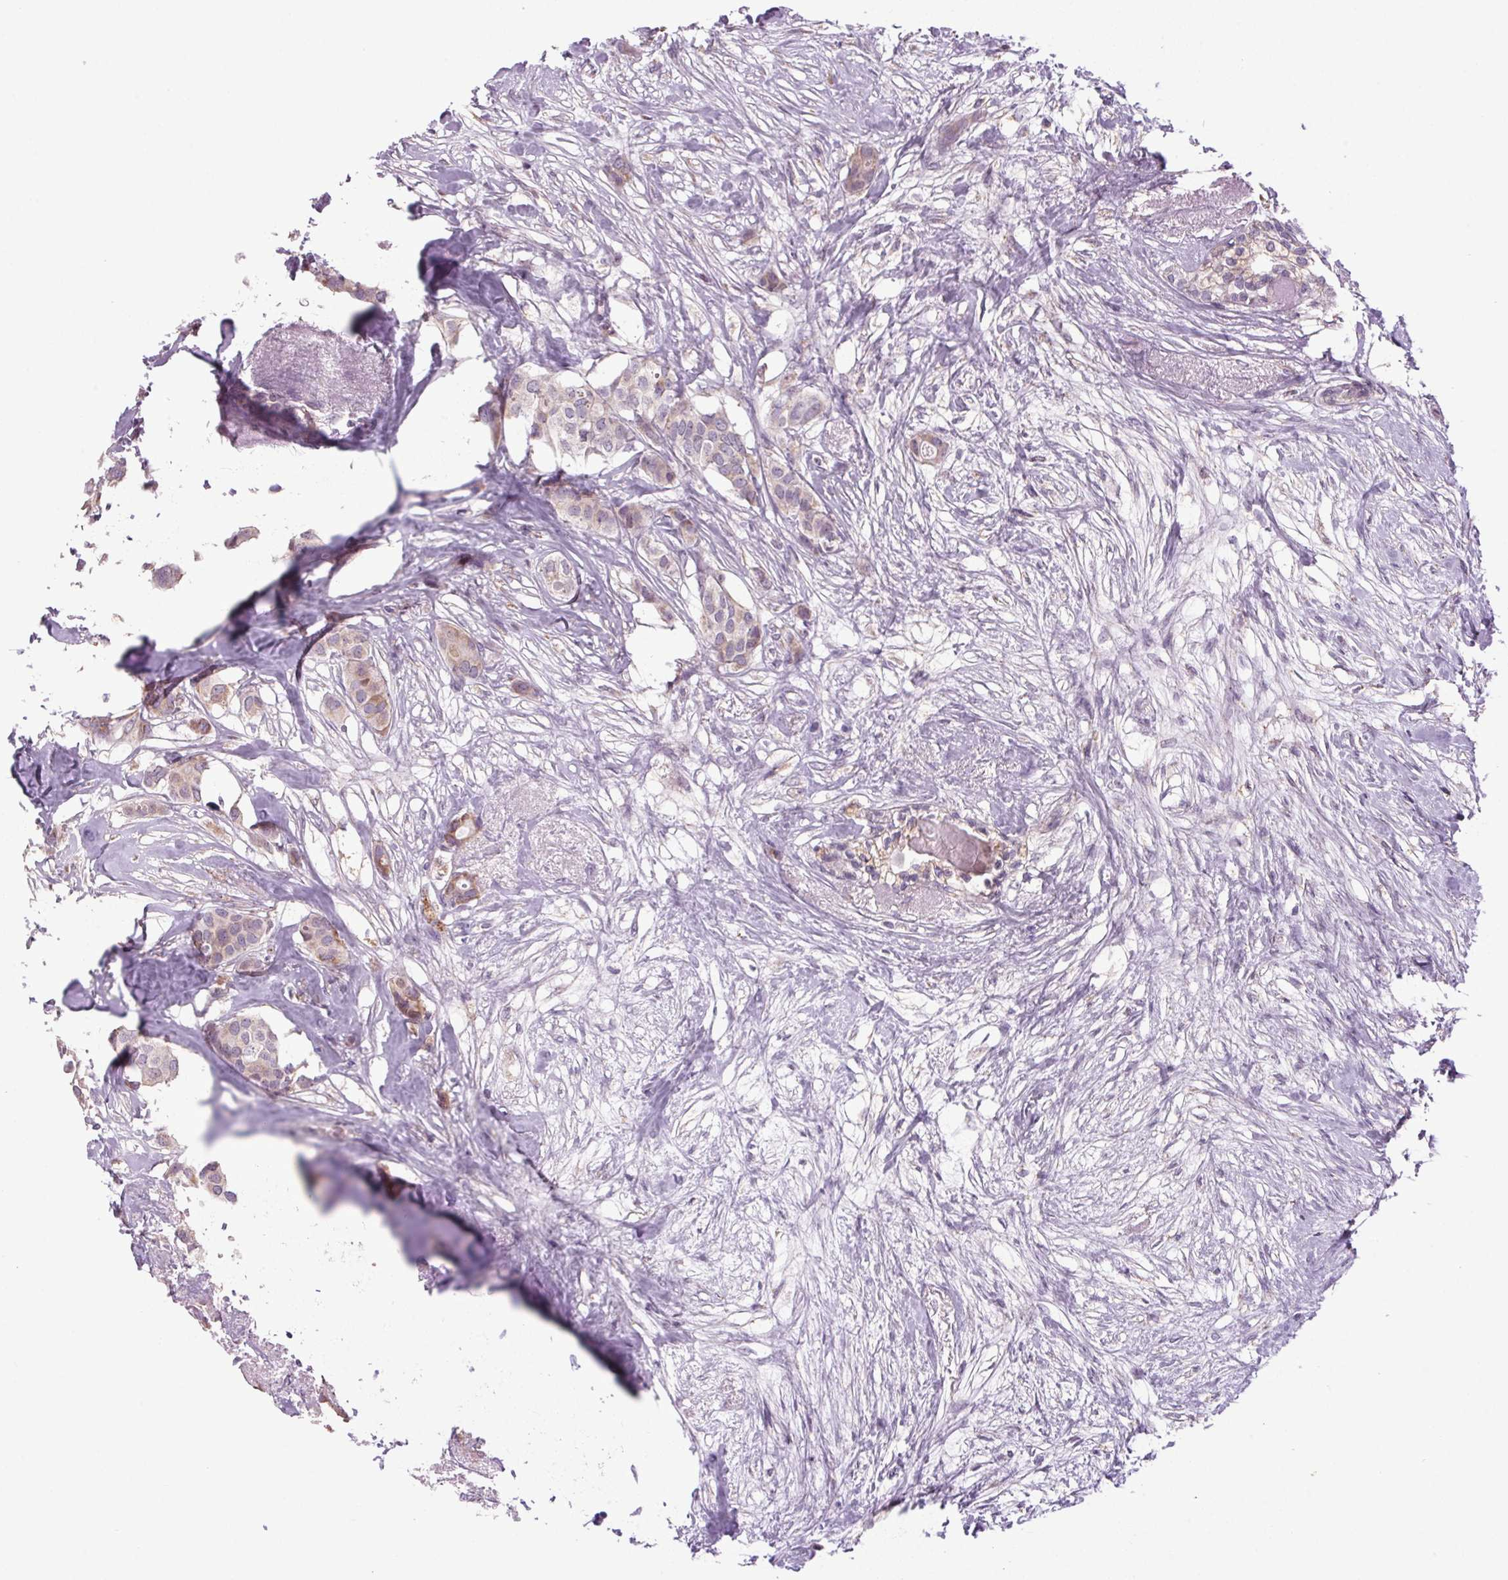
{"staining": {"intensity": "weak", "quantity": ">75%", "location": "cytoplasmic/membranous"}, "tissue": "breast cancer", "cell_type": "Tumor cells", "image_type": "cancer", "snomed": [{"axis": "morphology", "description": "Duct carcinoma"}, {"axis": "topography", "description": "Breast"}], "caption": "Immunohistochemistry (IHC) staining of intraductal carcinoma (breast), which exhibits low levels of weak cytoplasmic/membranous positivity in approximately >75% of tumor cells indicating weak cytoplasmic/membranous protein expression. The staining was performed using DAB (brown) for protein detection and nuclei were counterstained in hematoxylin (blue).", "gene": "AKR1E2", "patient": {"sex": "female", "age": 62}}